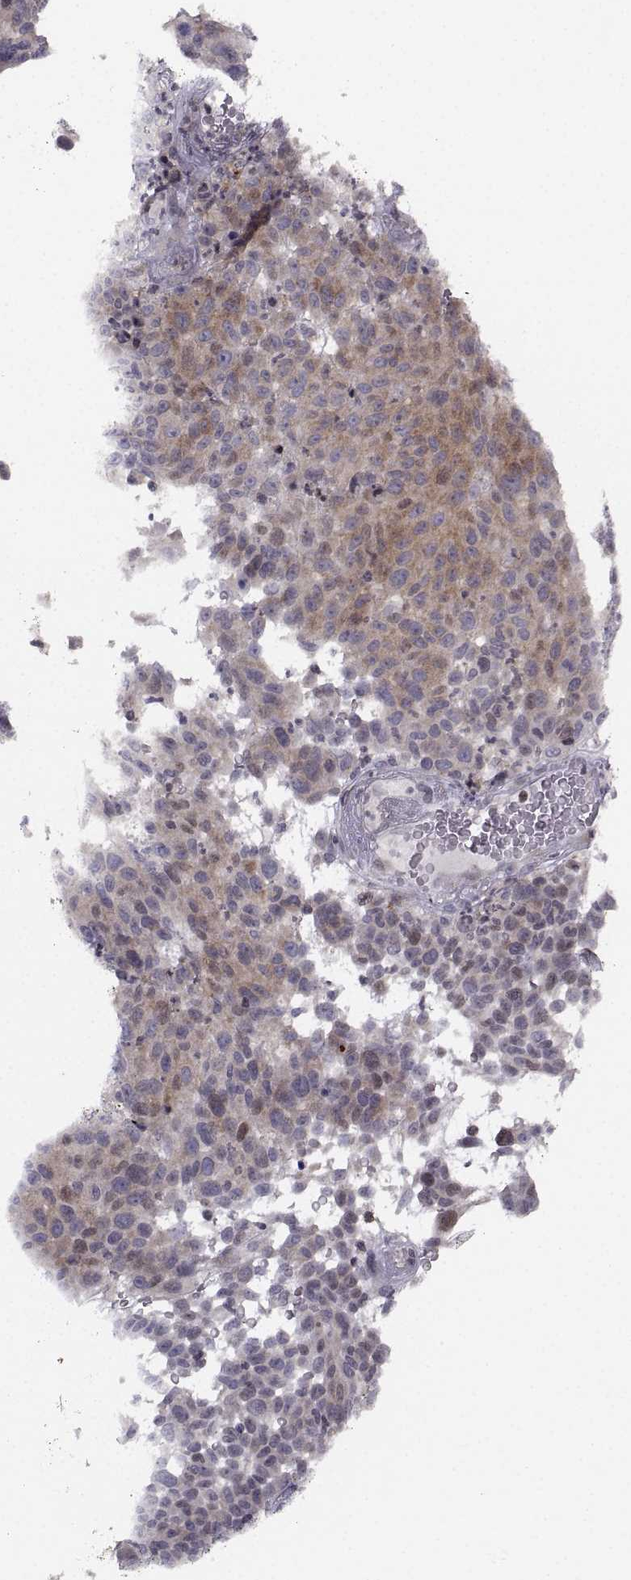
{"staining": {"intensity": "moderate", "quantity": "25%-75%", "location": "cytoplasmic/membranous"}, "tissue": "melanoma", "cell_type": "Tumor cells", "image_type": "cancer", "snomed": [{"axis": "morphology", "description": "Malignant melanoma, NOS"}, {"axis": "topography", "description": "Skin"}], "caption": "Brown immunohistochemical staining in human melanoma displays moderate cytoplasmic/membranous staining in about 25%-75% of tumor cells.", "gene": "PCP4L1", "patient": {"sex": "male", "age": 59}}